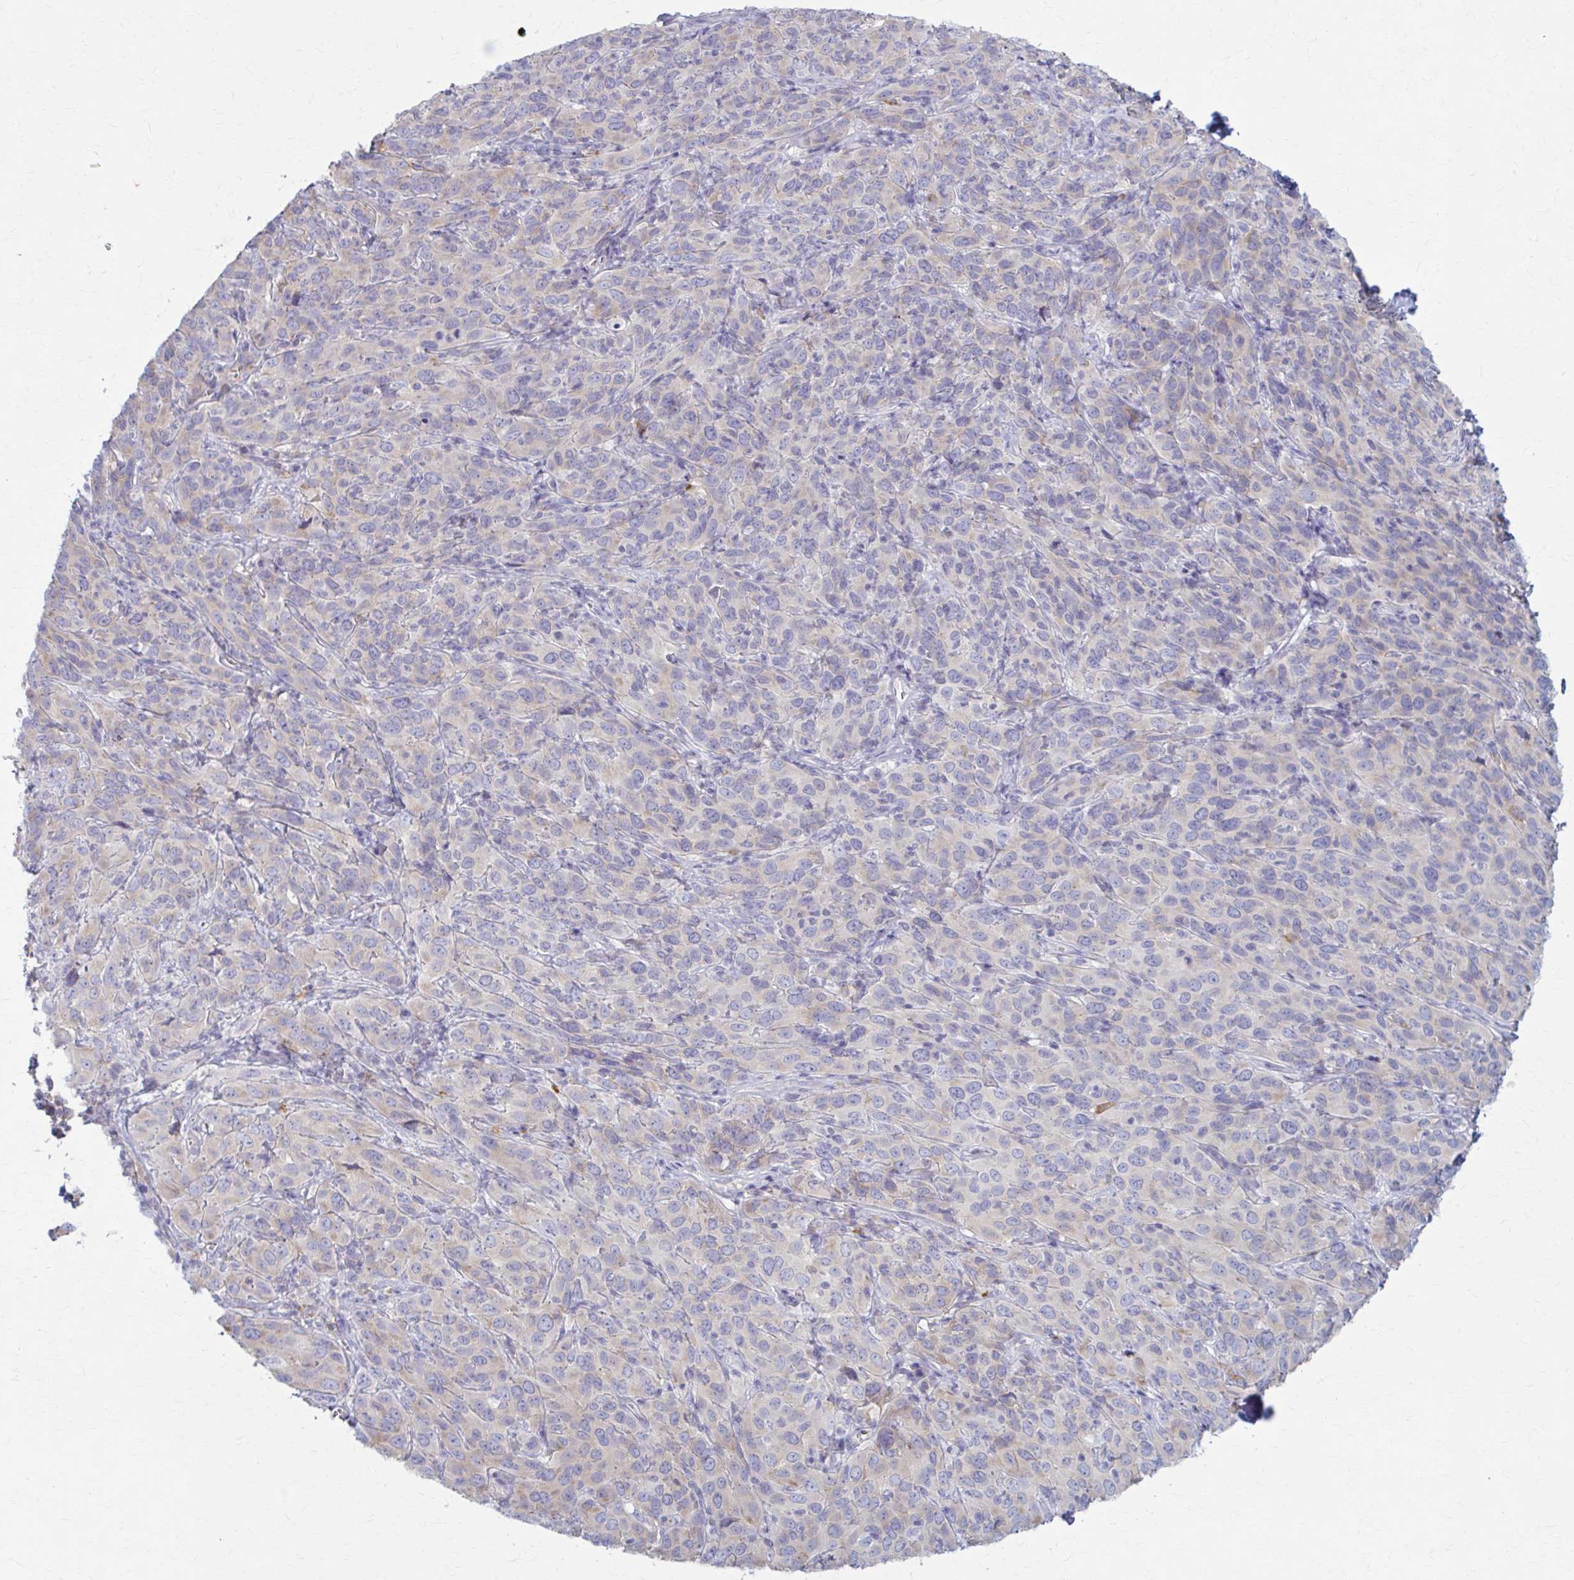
{"staining": {"intensity": "negative", "quantity": "none", "location": "none"}, "tissue": "cervical cancer", "cell_type": "Tumor cells", "image_type": "cancer", "snomed": [{"axis": "morphology", "description": "Squamous cell carcinoma, NOS"}, {"axis": "topography", "description": "Cervix"}], "caption": "Immunohistochemistry (IHC) histopathology image of cervical squamous cell carcinoma stained for a protein (brown), which shows no staining in tumor cells.", "gene": "PRKRA", "patient": {"sex": "female", "age": 51}}